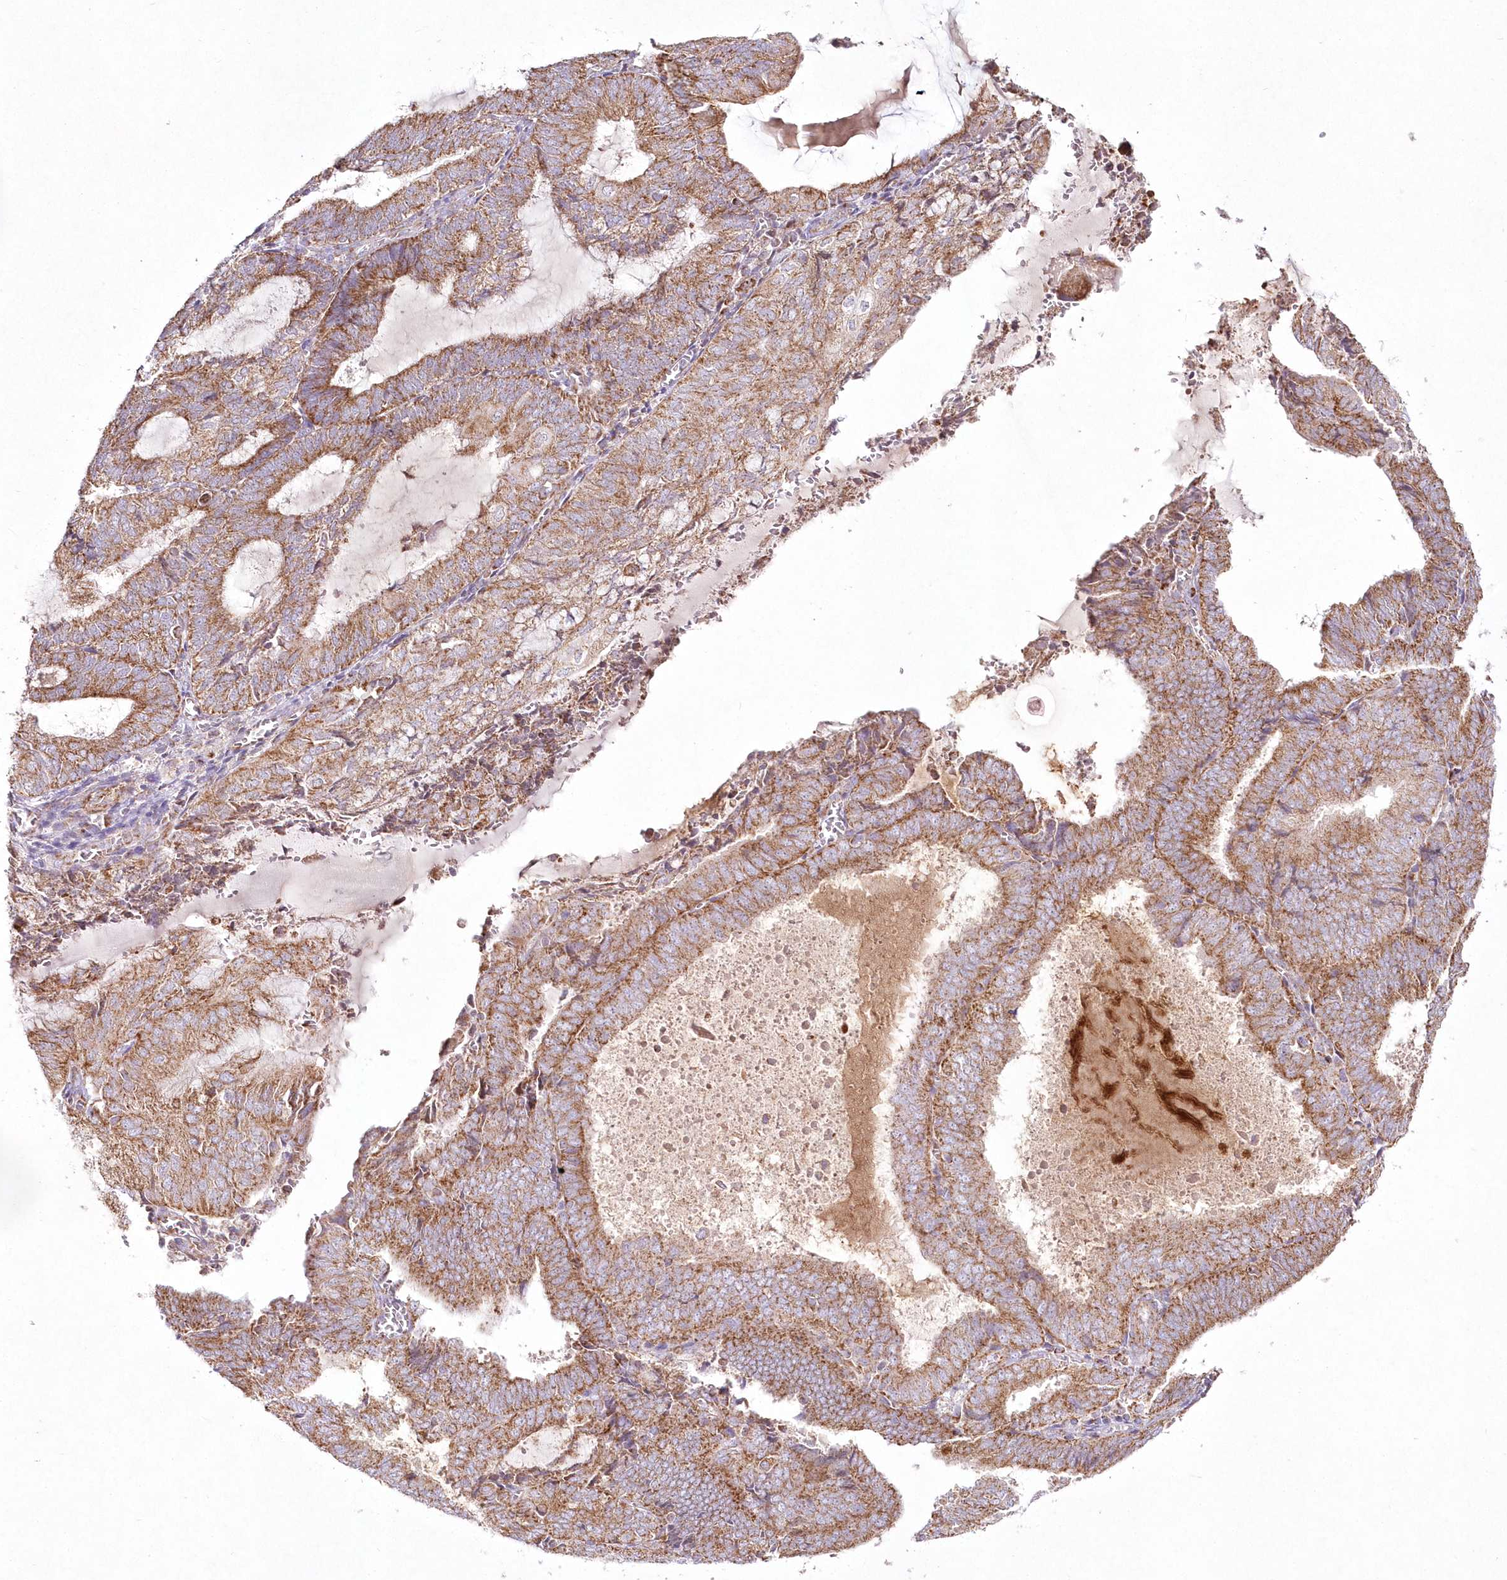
{"staining": {"intensity": "moderate", "quantity": ">75%", "location": "cytoplasmic/membranous"}, "tissue": "endometrial cancer", "cell_type": "Tumor cells", "image_type": "cancer", "snomed": [{"axis": "morphology", "description": "Adenocarcinoma, NOS"}, {"axis": "topography", "description": "Endometrium"}], "caption": "Protein positivity by immunohistochemistry (IHC) demonstrates moderate cytoplasmic/membranous expression in approximately >75% of tumor cells in endometrial cancer.", "gene": "DNA2", "patient": {"sex": "female", "age": 81}}